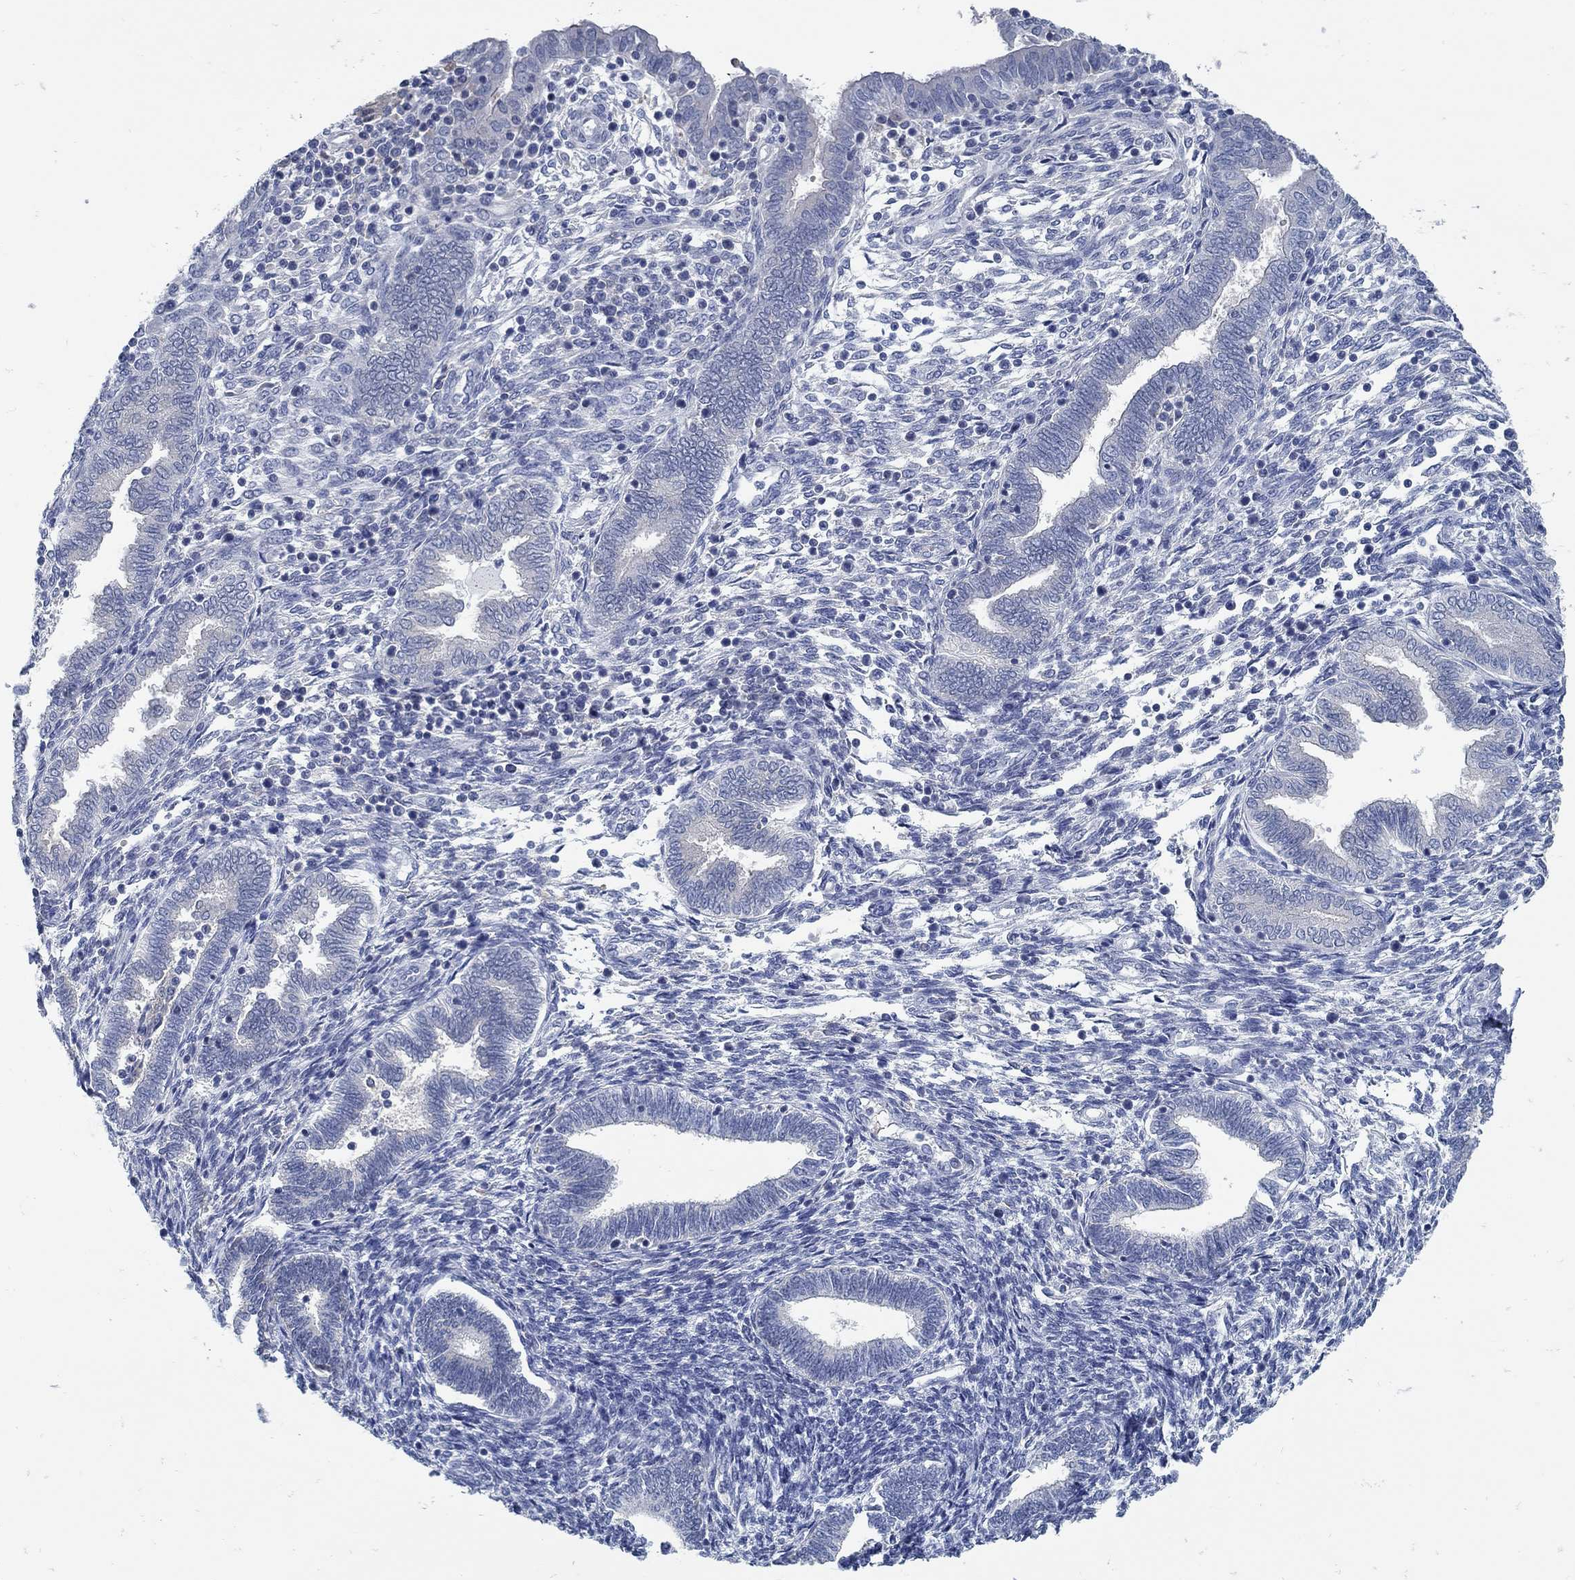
{"staining": {"intensity": "negative", "quantity": "none", "location": "none"}, "tissue": "endometrium", "cell_type": "Cells in endometrial stroma", "image_type": "normal", "snomed": [{"axis": "morphology", "description": "Normal tissue, NOS"}, {"axis": "topography", "description": "Endometrium"}], "caption": "This is a histopathology image of immunohistochemistry staining of normal endometrium, which shows no staining in cells in endometrial stroma. (Stains: DAB immunohistochemistry (IHC) with hematoxylin counter stain, Microscopy: brightfield microscopy at high magnification).", "gene": "ZFAND4", "patient": {"sex": "female", "age": 42}}